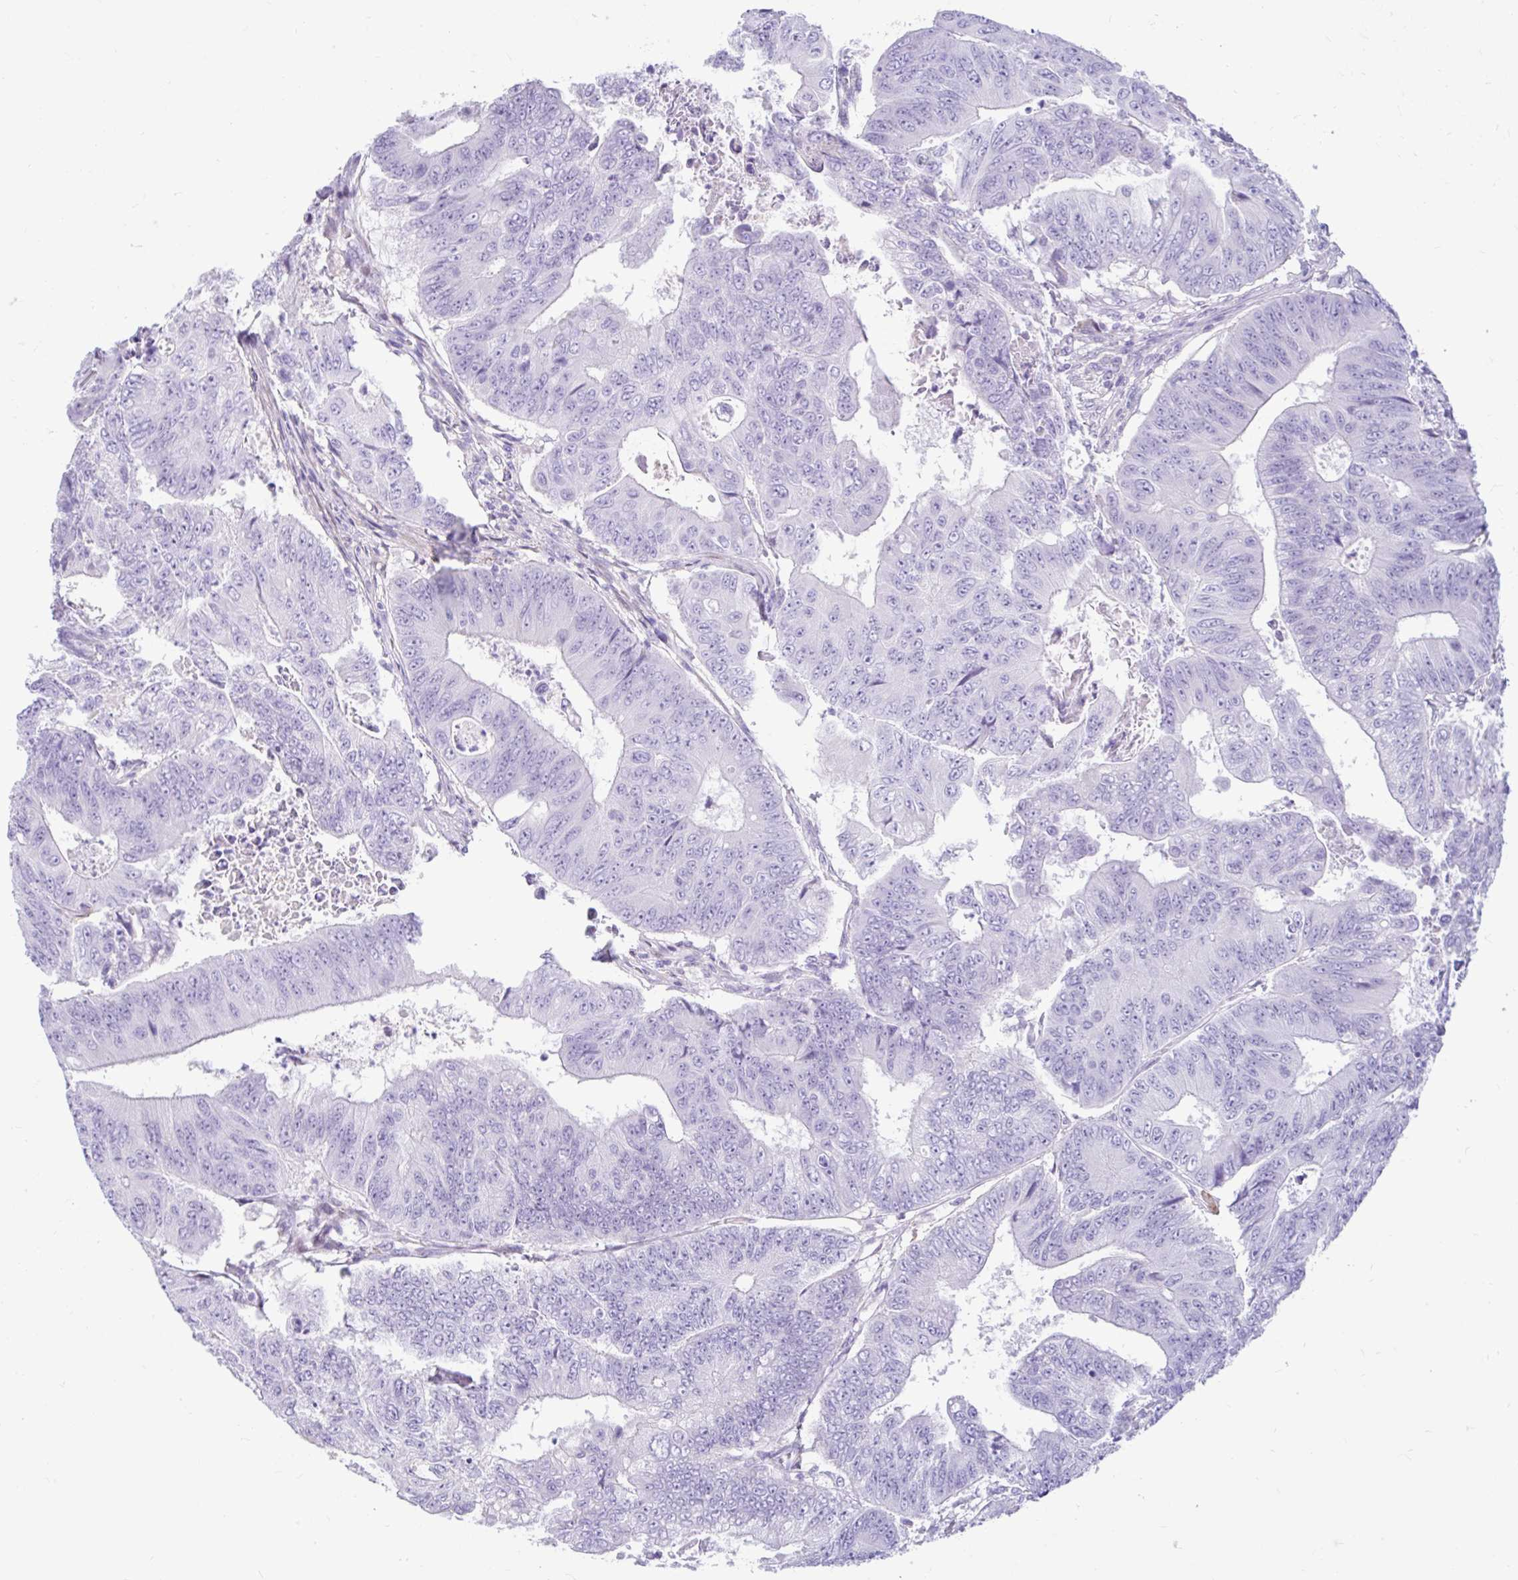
{"staining": {"intensity": "negative", "quantity": "none", "location": "none"}, "tissue": "colorectal cancer", "cell_type": "Tumor cells", "image_type": "cancer", "snomed": [{"axis": "morphology", "description": "Adenocarcinoma, NOS"}, {"axis": "topography", "description": "Colon"}], "caption": "A micrograph of human adenocarcinoma (colorectal) is negative for staining in tumor cells.", "gene": "NHLH2", "patient": {"sex": "female", "age": 48}}